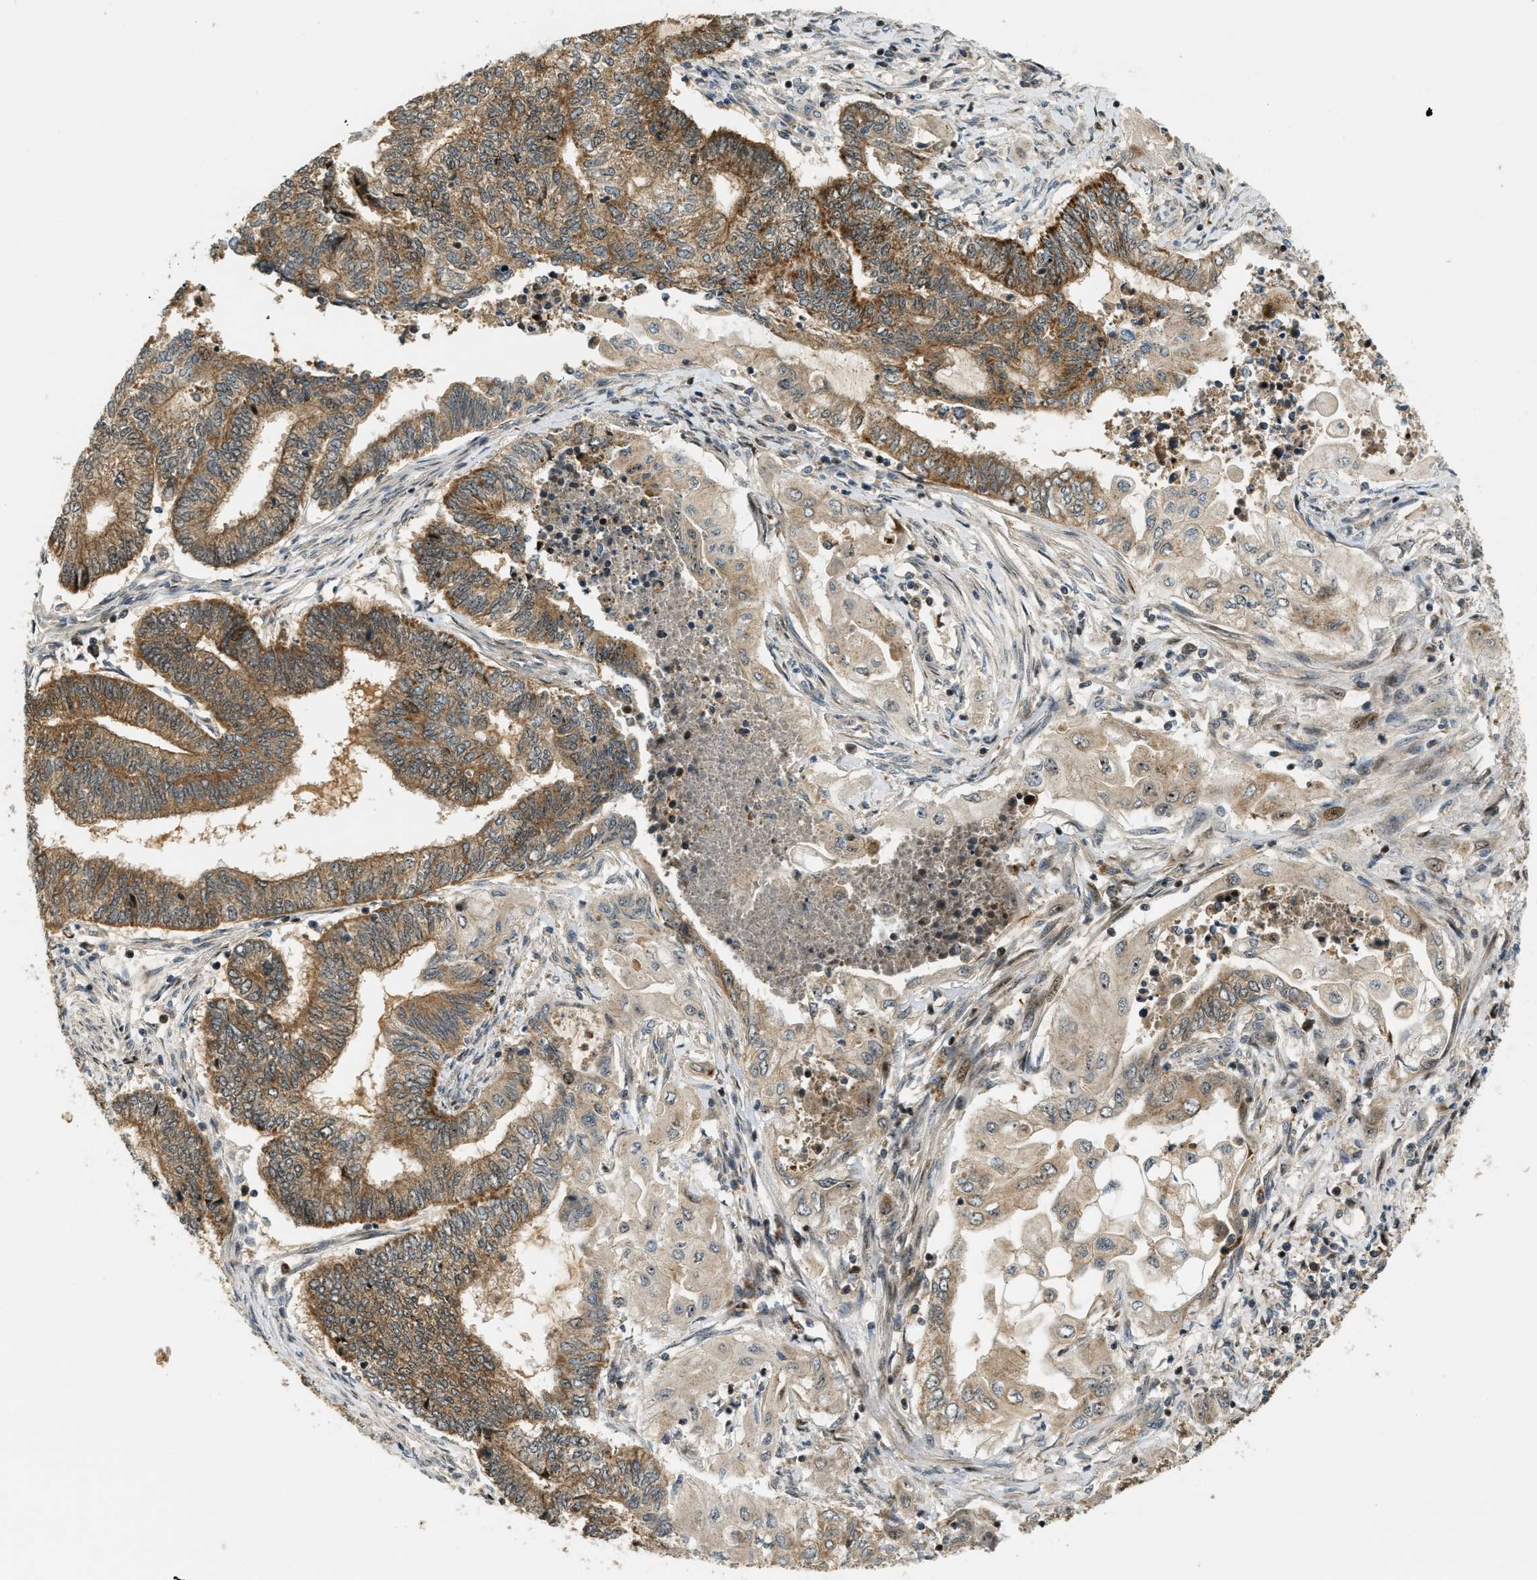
{"staining": {"intensity": "moderate", "quantity": "25%-75%", "location": "cytoplasmic/membranous"}, "tissue": "endometrial cancer", "cell_type": "Tumor cells", "image_type": "cancer", "snomed": [{"axis": "morphology", "description": "Adenocarcinoma, NOS"}, {"axis": "topography", "description": "Uterus"}, {"axis": "topography", "description": "Endometrium"}], "caption": "Protein analysis of endometrial cancer (adenocarcinoma) tissue reveals moderate cytoplasmic/membranous positivity in about 25%-75% of tumor cells.", "gene": "TRAPPC14", "patient": {"sex": "female", "age": 70}}